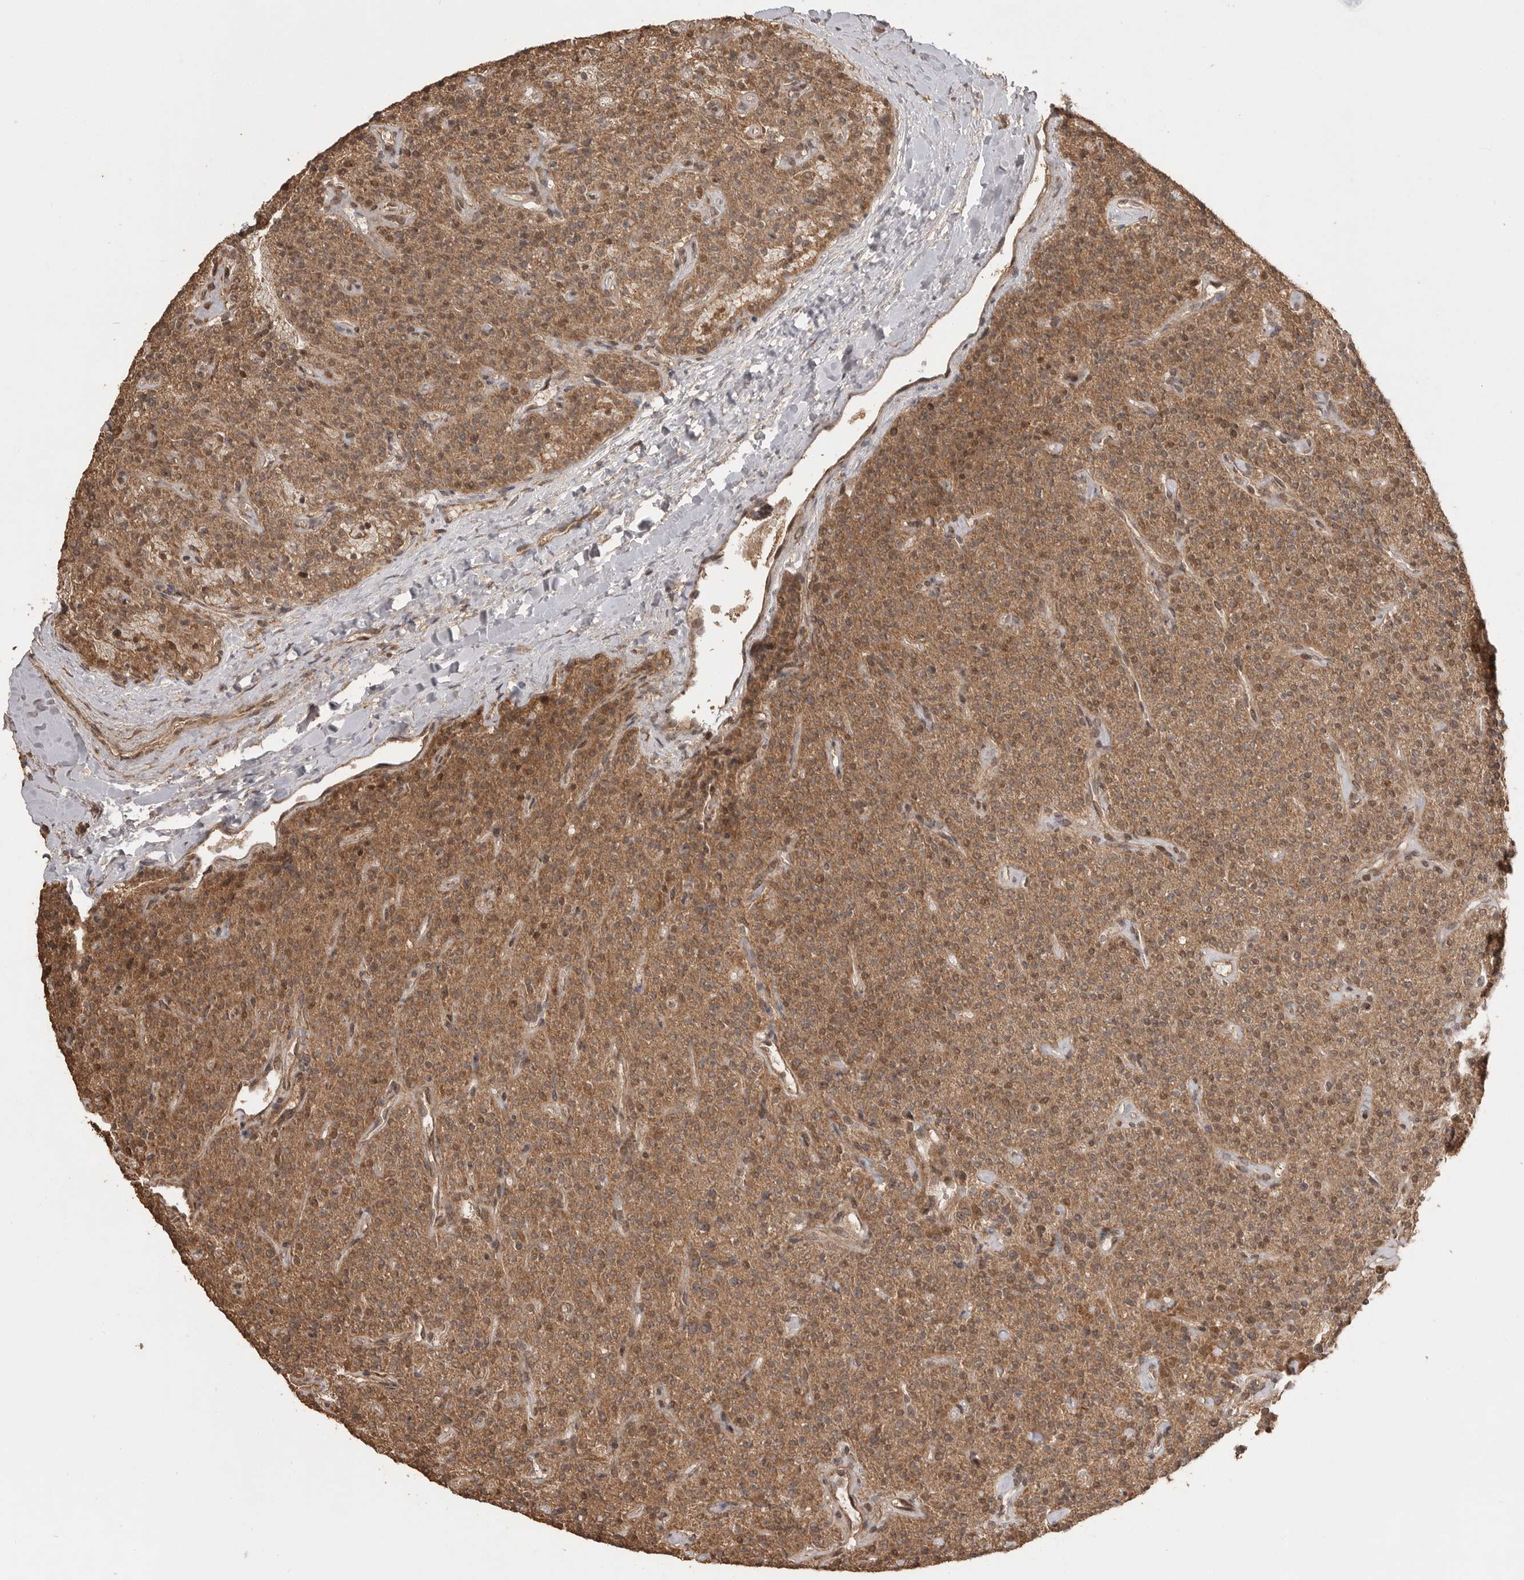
{"staining": {"intensity": "strong", "quantity": ">75%", "location": "cytoplasmic/membranous"}, "tissue": "parathyroid gland", "cell_type": "Glandular cells", "image_type": "normal", "snomed": [{"axis": "morphology", "description": "Normal tissue, NOS"}, {"axis": "topography", "description": "Parathyroid gland"}], "caption": "Protein expression analysis of benign human parathyroid gland reveals strong cytoplasmic/membranous staining in about >75% of glandular cells. The staining was performed using DAB (3,3'-diaminobenzidine), with brown indicating positive protein expression. Nuclei are stained blue with hematoxylin.", "gene": "BOC", "patient": {"sex": "male", "age": 46}}